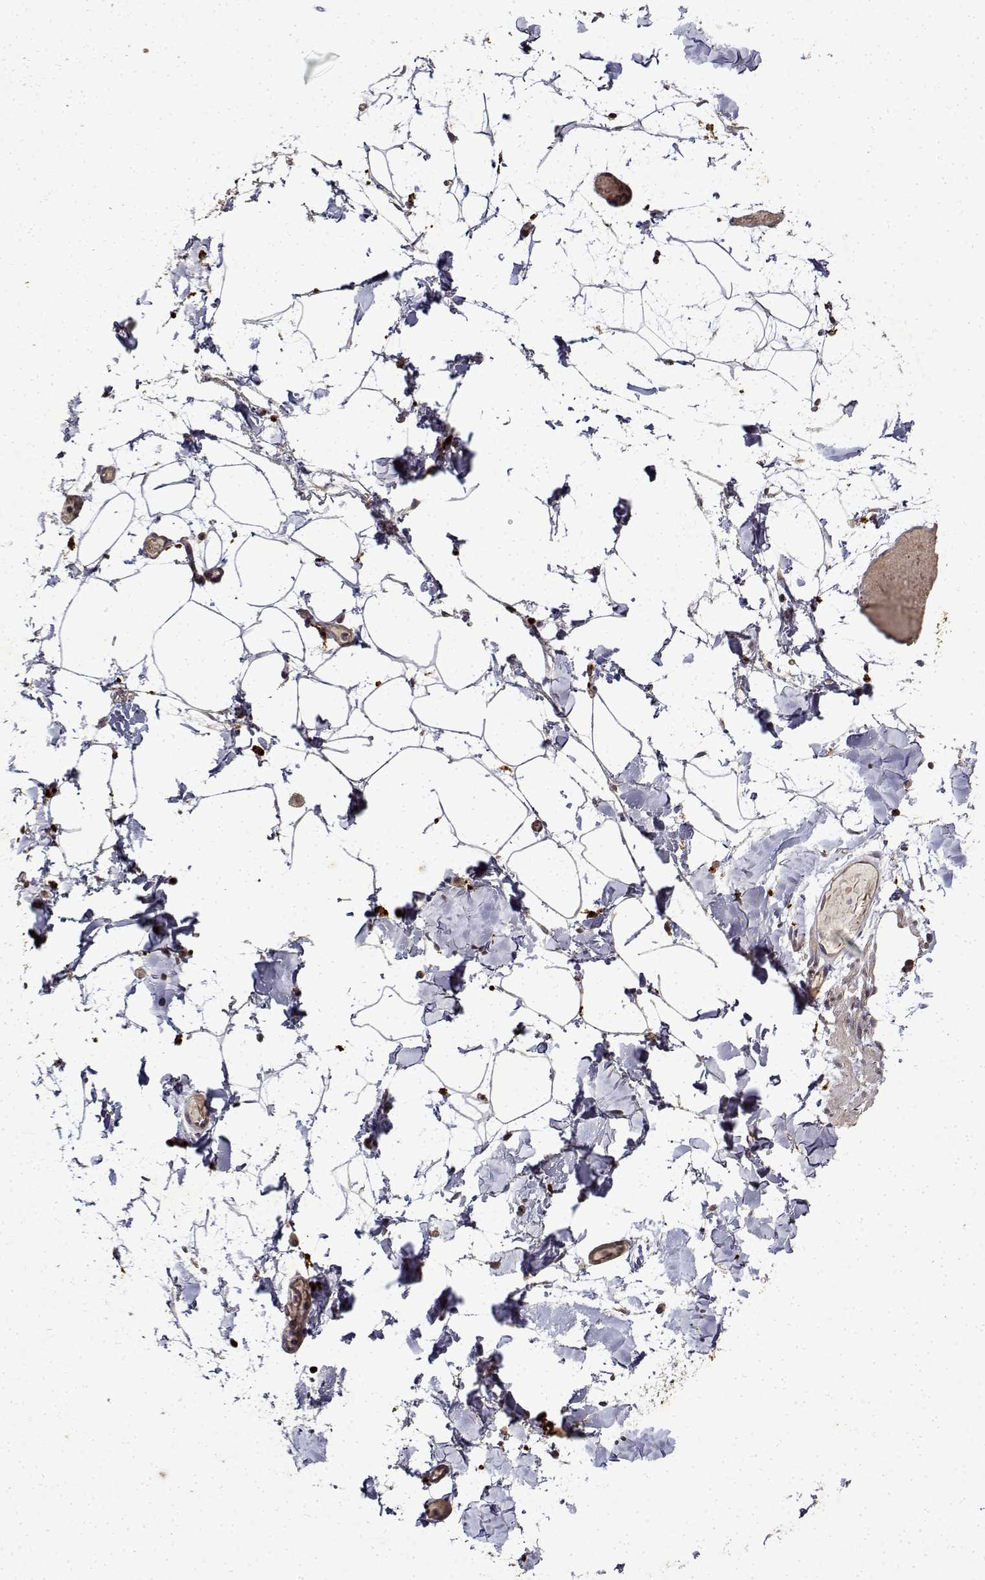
{"staining": {"intensity": "negative", "quantity": "none", "location": "none"}, "tissue": "adipose tissue", "cell_type": "Adipocytes", "image_type": "normal", "snomed": [{"axis": "morphology", "description": "Normal tissue, NOS"}, {"axis": "topography", "description": "Gallbladder"}, {"axis": "topography", "description": "Peripheral nerve tissue"}], "caption": "Human adipose tissue stained for a protein using IHC shows no expression in adipocytes.", "gene": "BDNF", "patient": {"sex": "female", "age": 45}}